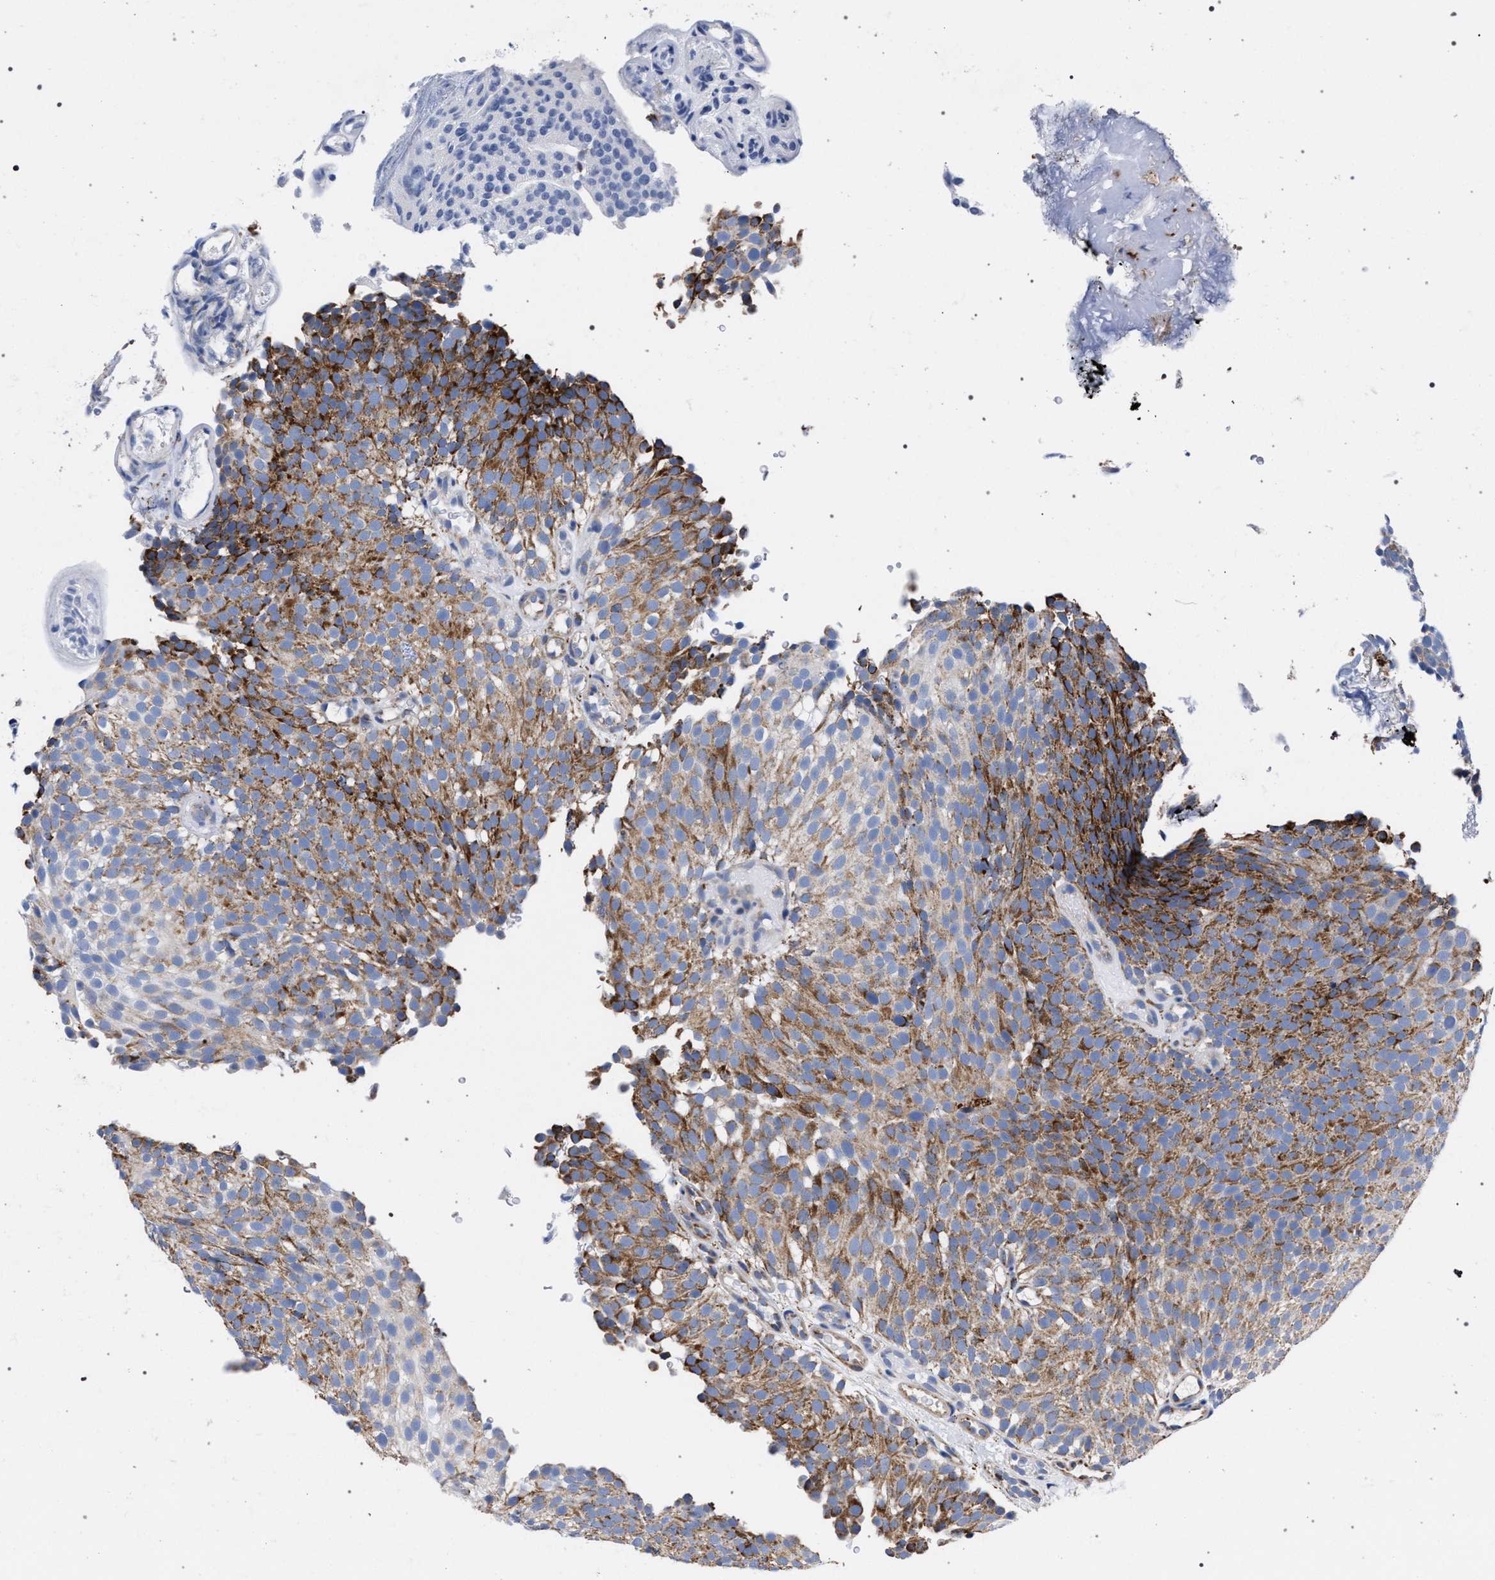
{"staining": {"intensity": "moderate", "quantity": ">75%", "location": "cytoplasmic/membranous"}, "tissue": "urothelial cancer", "cell_type": "Tumor cells", "image_type": "cancer", "snomed": [{"axis": "morphology", "description": "Urothelial carcinoma, Low grade"}, {"axis": "topography", "description": "Urinary bladder"}], "caption": "Moderate cytoplasmic/membranous protein positivity is seen in about >75% of tumor cells in urothelial cancer. The staining is performed using DAB brown chromogen to label protein expression. The nuclei are counter-stained blue using hematoxylin.", "gene": "ACADS", "patient": {"sex": "male", "age": 78}}